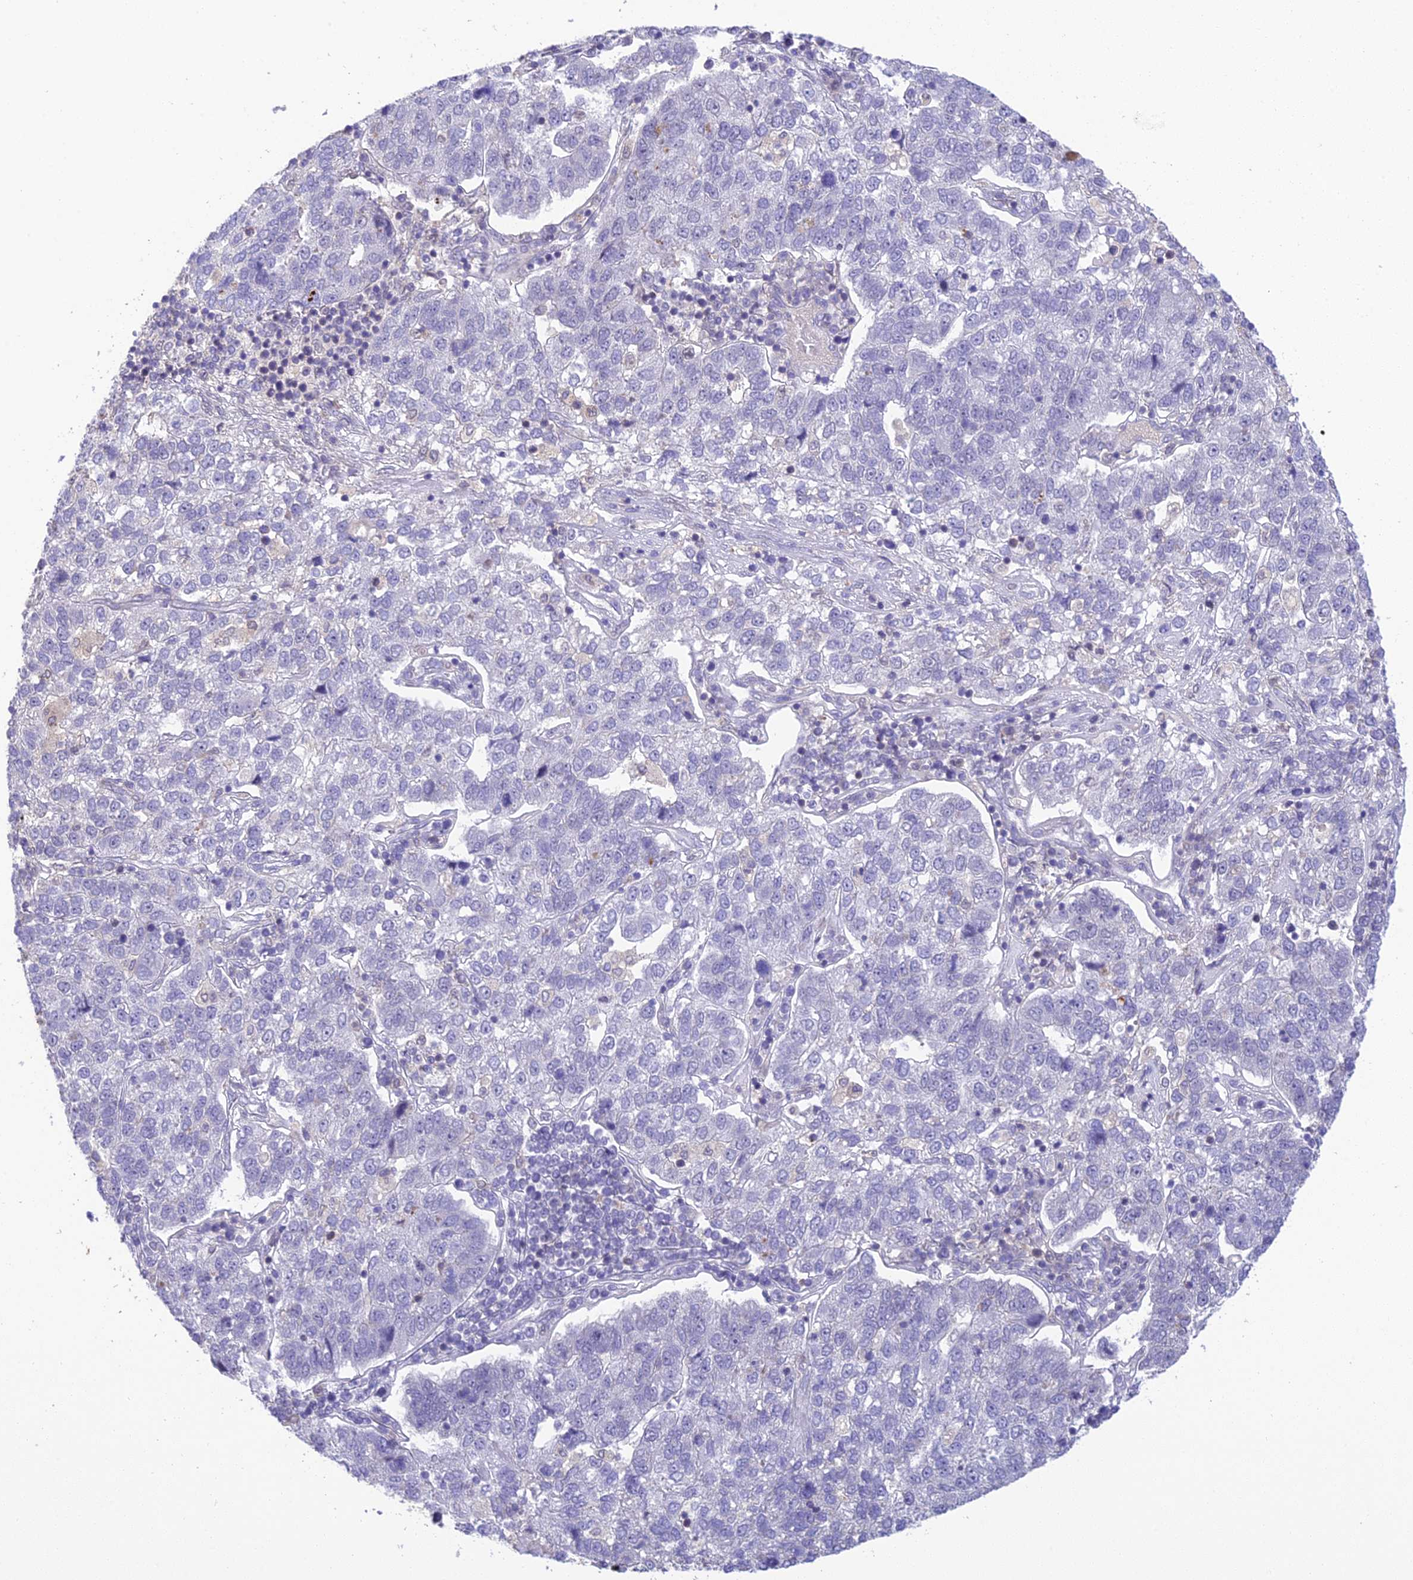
{"staining": {"intensity": "negative", "quantity": "none", "location": "none"}, "tissue": "pancreatic cancer", "cell_type": "Tumor cells", "image_type": "cancer", "snomed": [{"axis": "morphology", "description": "Adenocarcinoma, NOS"}, {"axis": "topography", "description": "Pancreas"}], "caption": "Tumor cells show no significant positivity in pancreatic cancer.", "gene": "BMT2", "patient": {"sex": "female", "age": 61}}